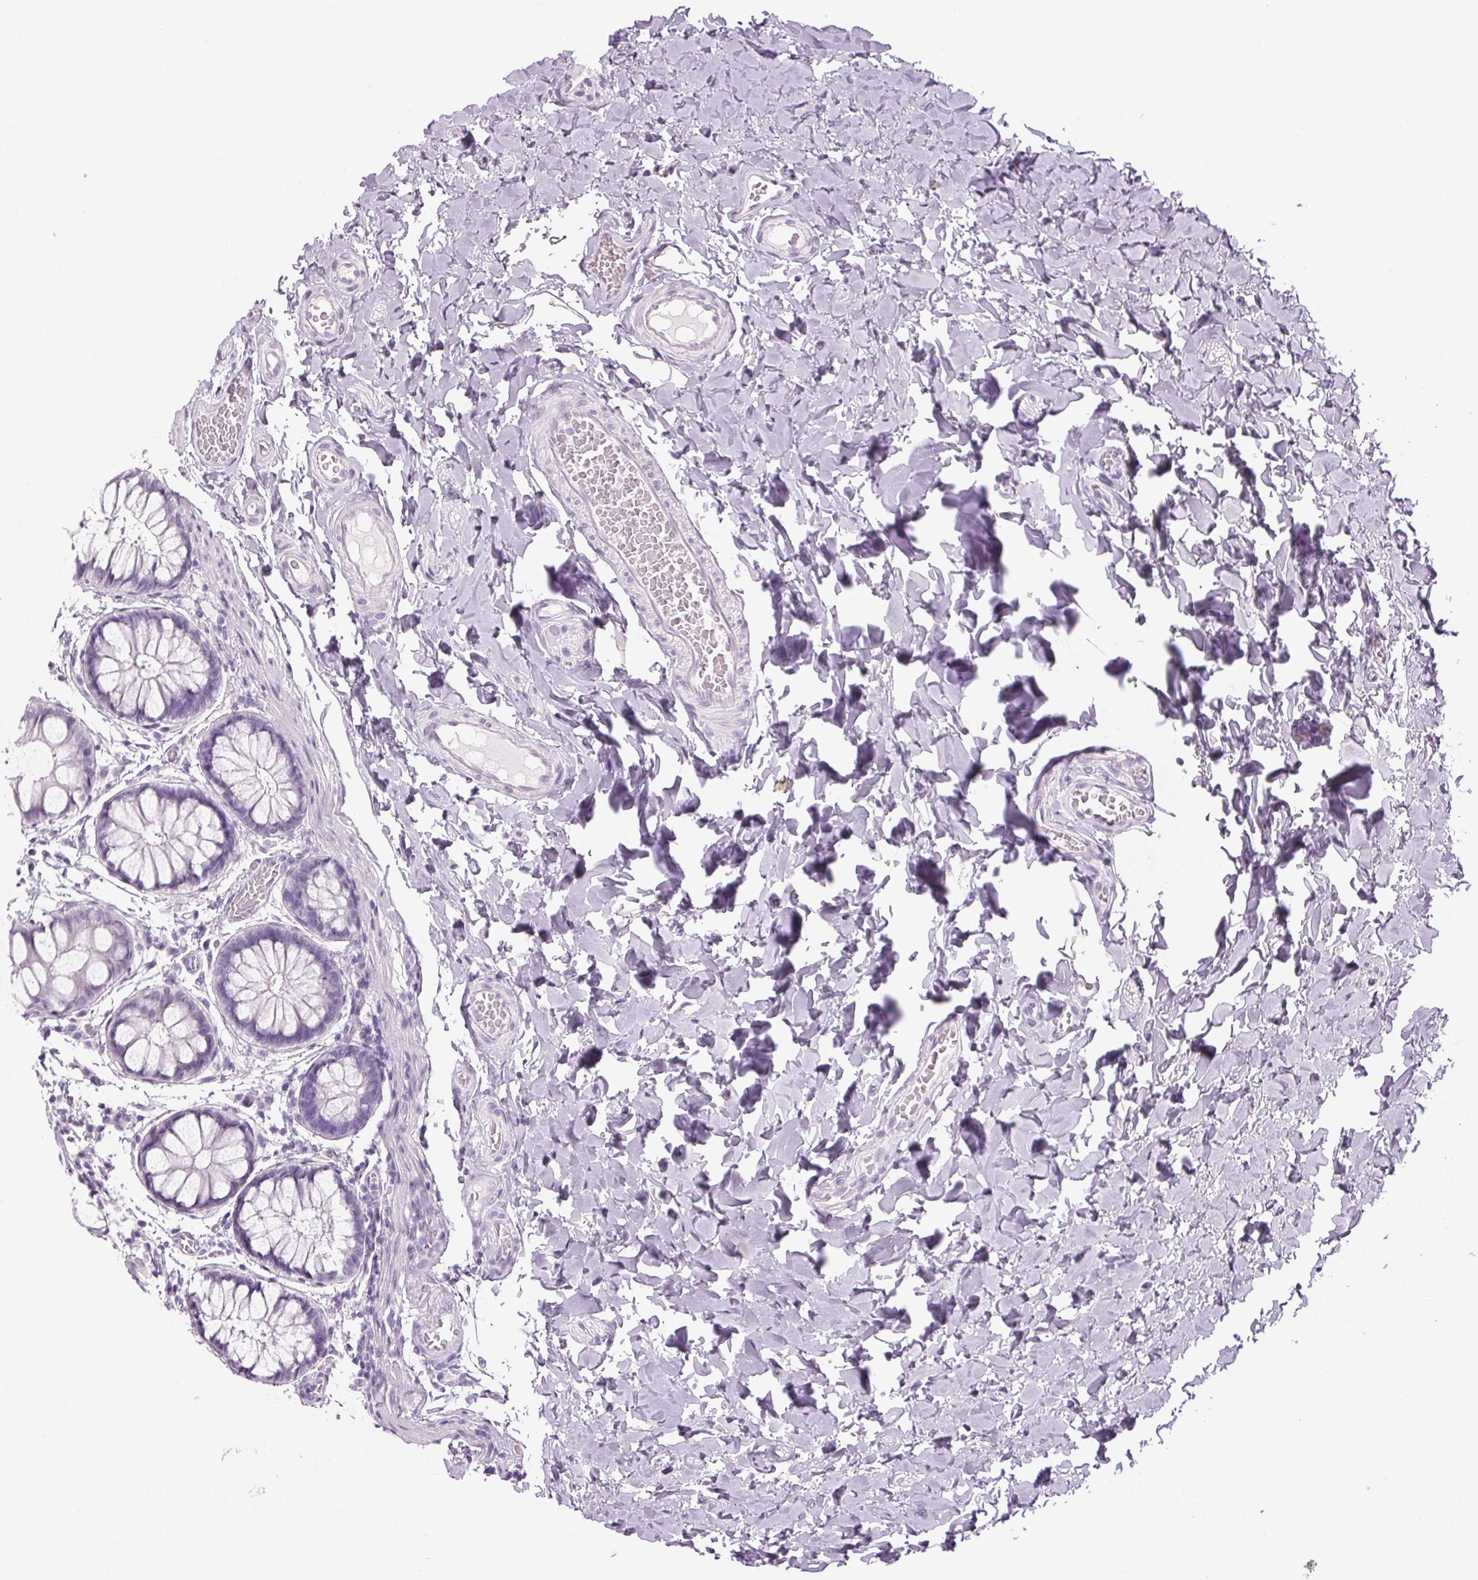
{"staining": {"intensity": "negative", "quantity": "none", "location": "none"}, "tissue": "colon", "cell_type": "Endothelial cells", "image_type": "normal", "snomed": [{"axis": "morphology", "description": "Normal tissue, NOS"}, {"axis": "topography", "description": "Colon"}], "caption": "Immunohistochemical staining of benign colon demonstrates no significant expression in endothelial cells.", "gene": "LRP2", "patient": {"sex": "male", "age": 47}}